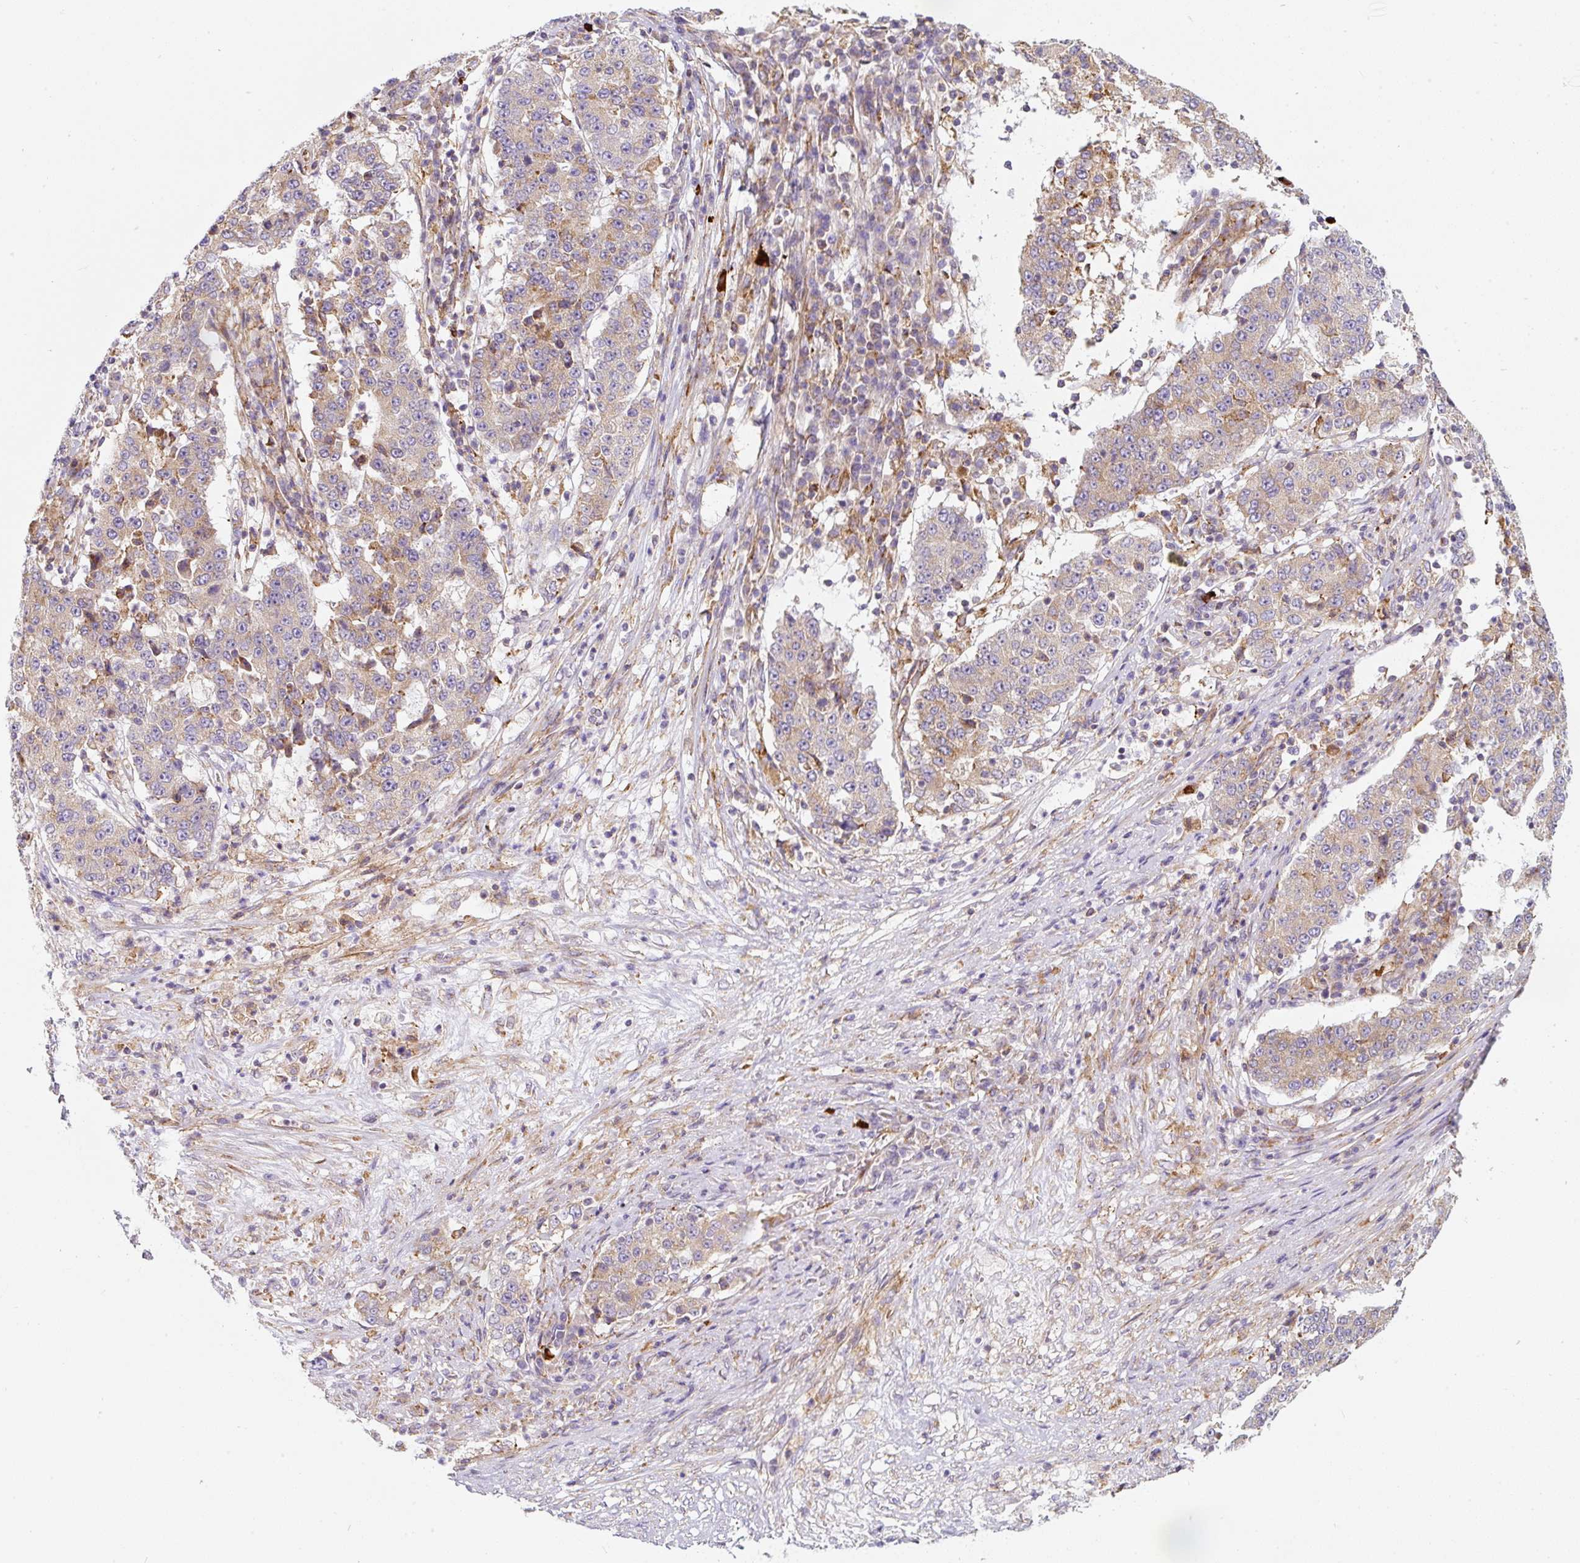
{"staining": {"intensity": "moderate", "quantity": "<25%", "location": "cytoplasmic/membranous"}, "tissue": "stomach cancer", "cell_type": "Tumor cells", "image_type": "cancer", "snomed": [{"axis": "morphology", "description": "Adenocarcinoma, NOS"}, {"axis": "topography", "description": "Stomach"}], "caption": "A brown stain shows moderate cytoplasmic/membranous staining of a protein in stomach cancer tumor cells.", "gene": "ERAP2", "patient": {"sex": "male", "age": 59}}